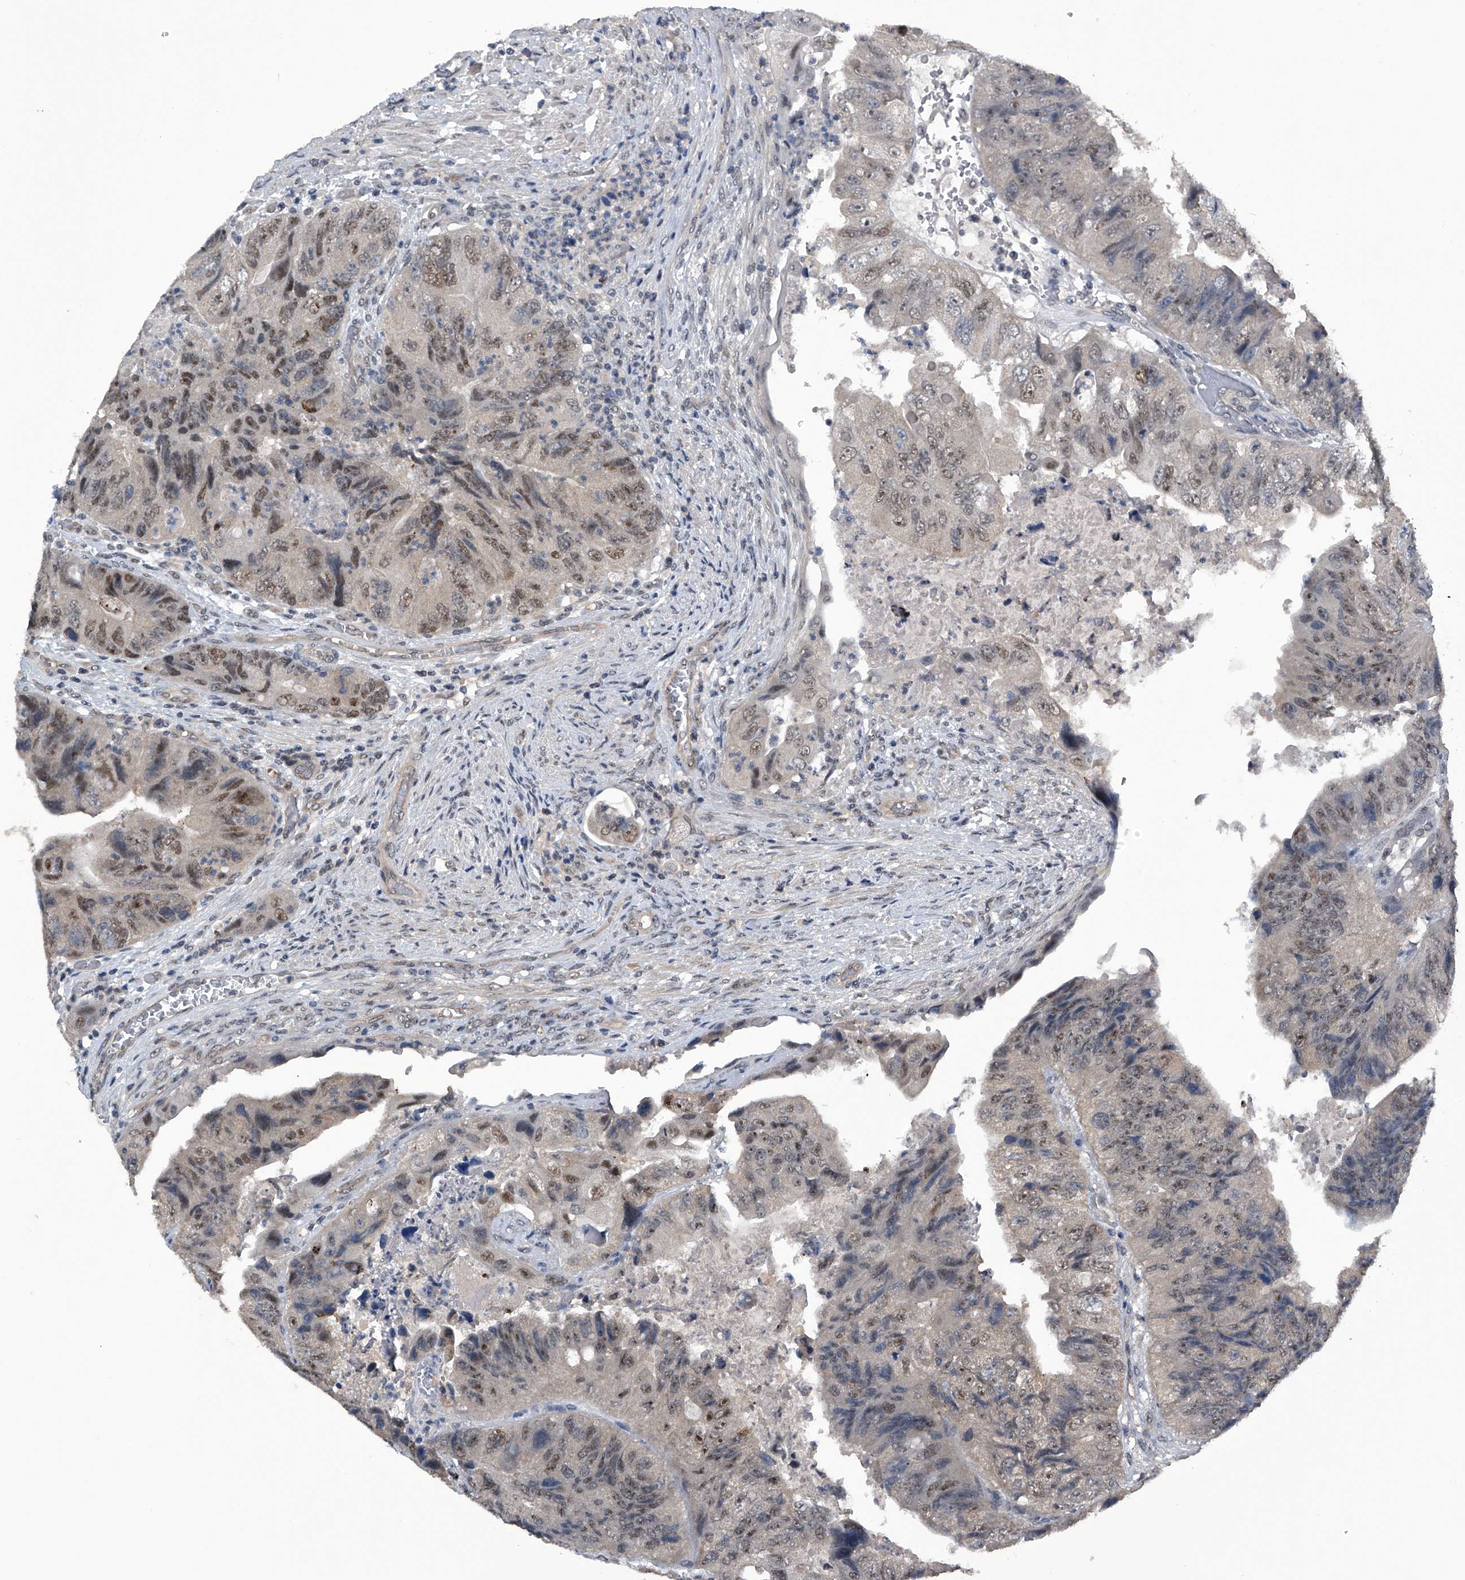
{"staining": {"intensity": "moderate", "quantity": "25%-75%", "location": "nuclear"}, "tissue": "colorectal cancer", "cell_type": "Tumor cells", "image_type": "cancer", "snomed": [{"axis": "morphology", "description": "Adenocarcinoma, NOS"}, {"axis": "topography", "description": "Rectum"}], "caption": "Adenocarcinoma (colorectal) stained with immunohistochemistry displays moderate nuclear positivity in approximately 25%-75% of tumor cells.", "gene": "SLC12A8", "patient": {"sex": "male", "age": 63}}